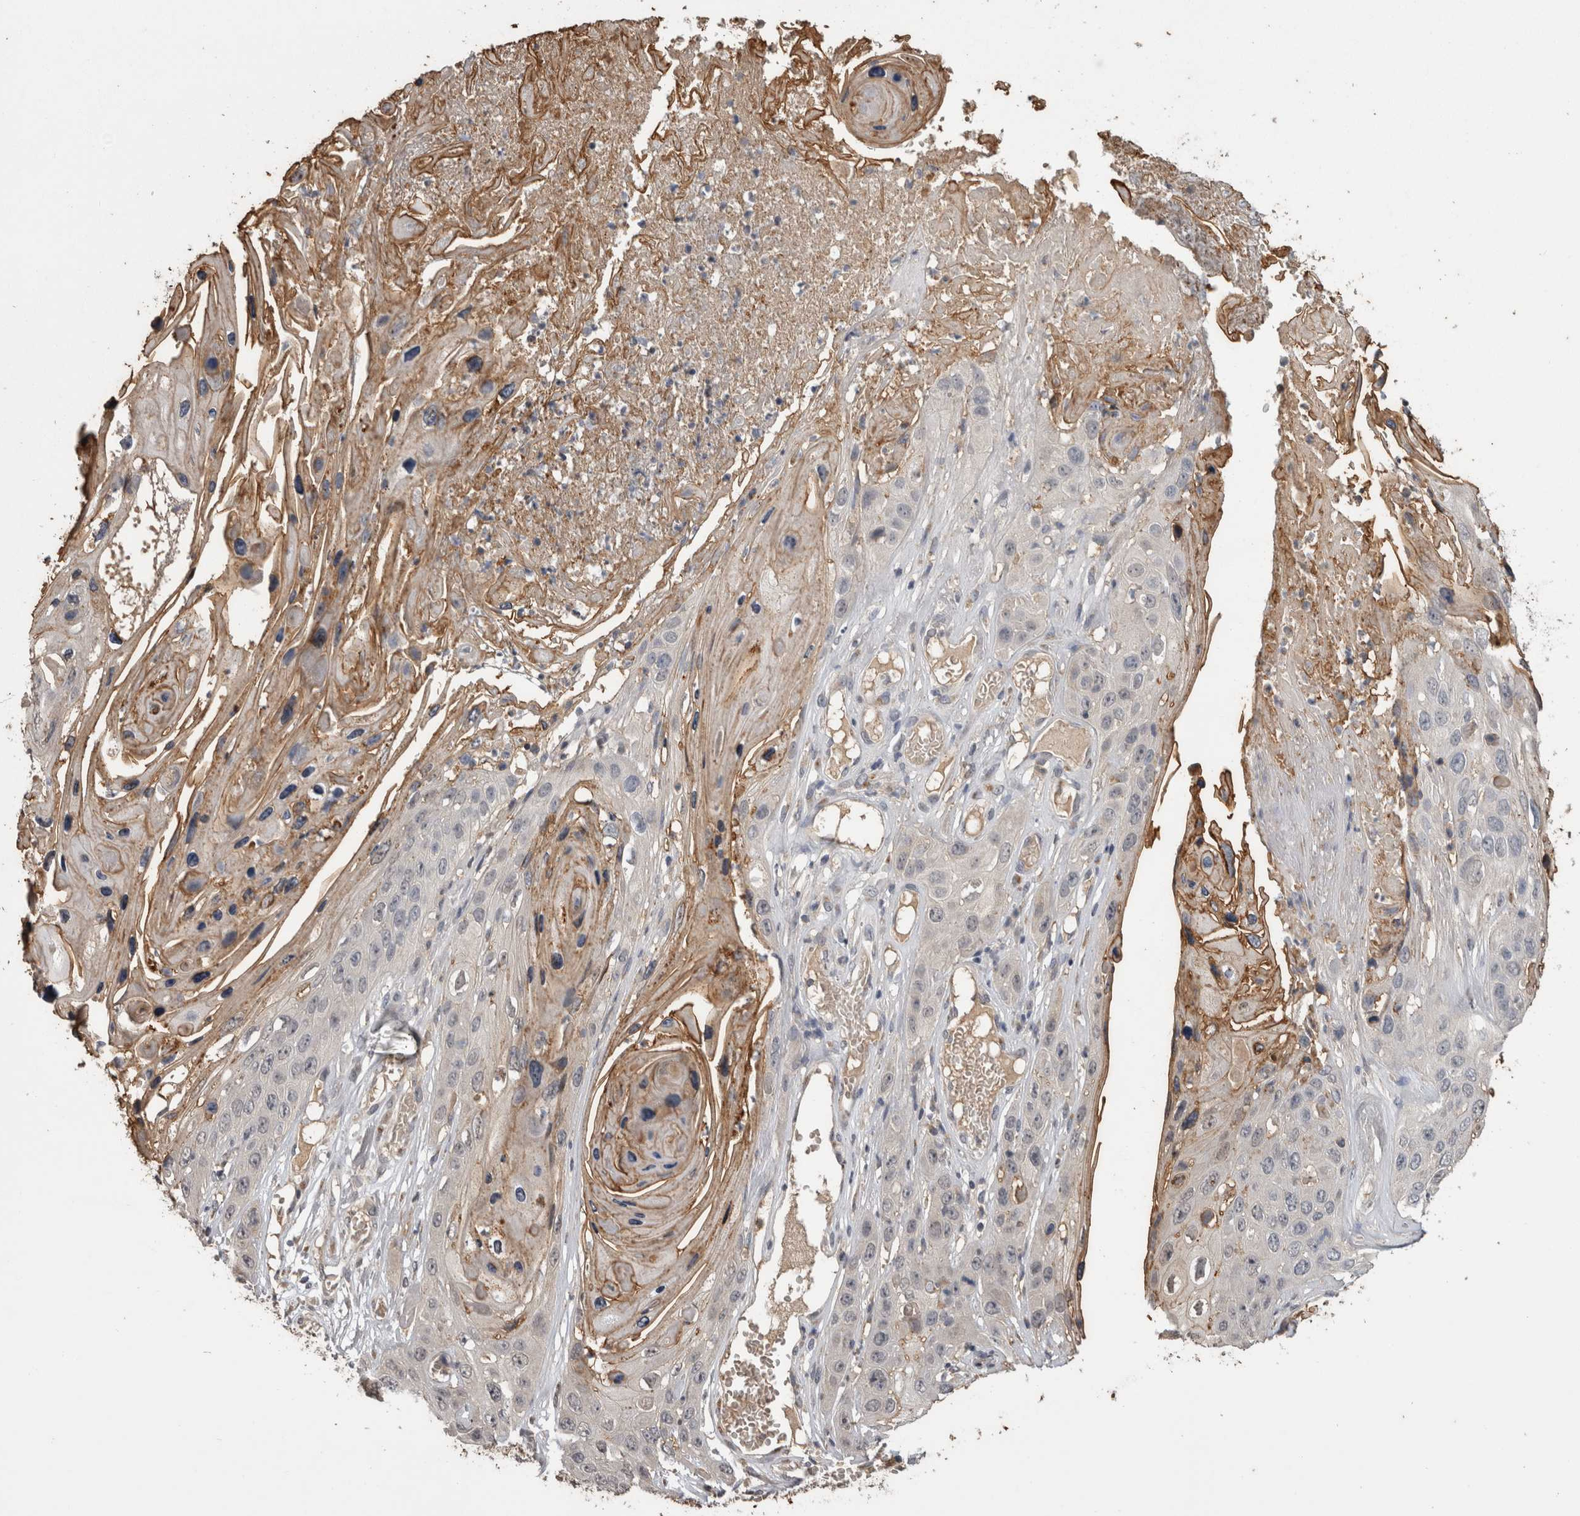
{"staining": {"intensity": "weak", "quantity": "25%-75%", "location": "cytoplasmic/membranous"}, "tissue": "skin cancer", "cell_type": "Tumor cells", "image_type": "cancer", "snomed": [{"axis": "morphology", "description": "Squamous cell carcinoma, NOS"}, {"axis": "topography", "description": "Skin"}], "caption": "The image shows staining of squamous cell carcinoma (skin), revealing weak cytoplasmic/membranous protein expression (brown color) within tumor cells.", "gene": "ANXA13", "patient": {"sex": "male", "age": 55}}